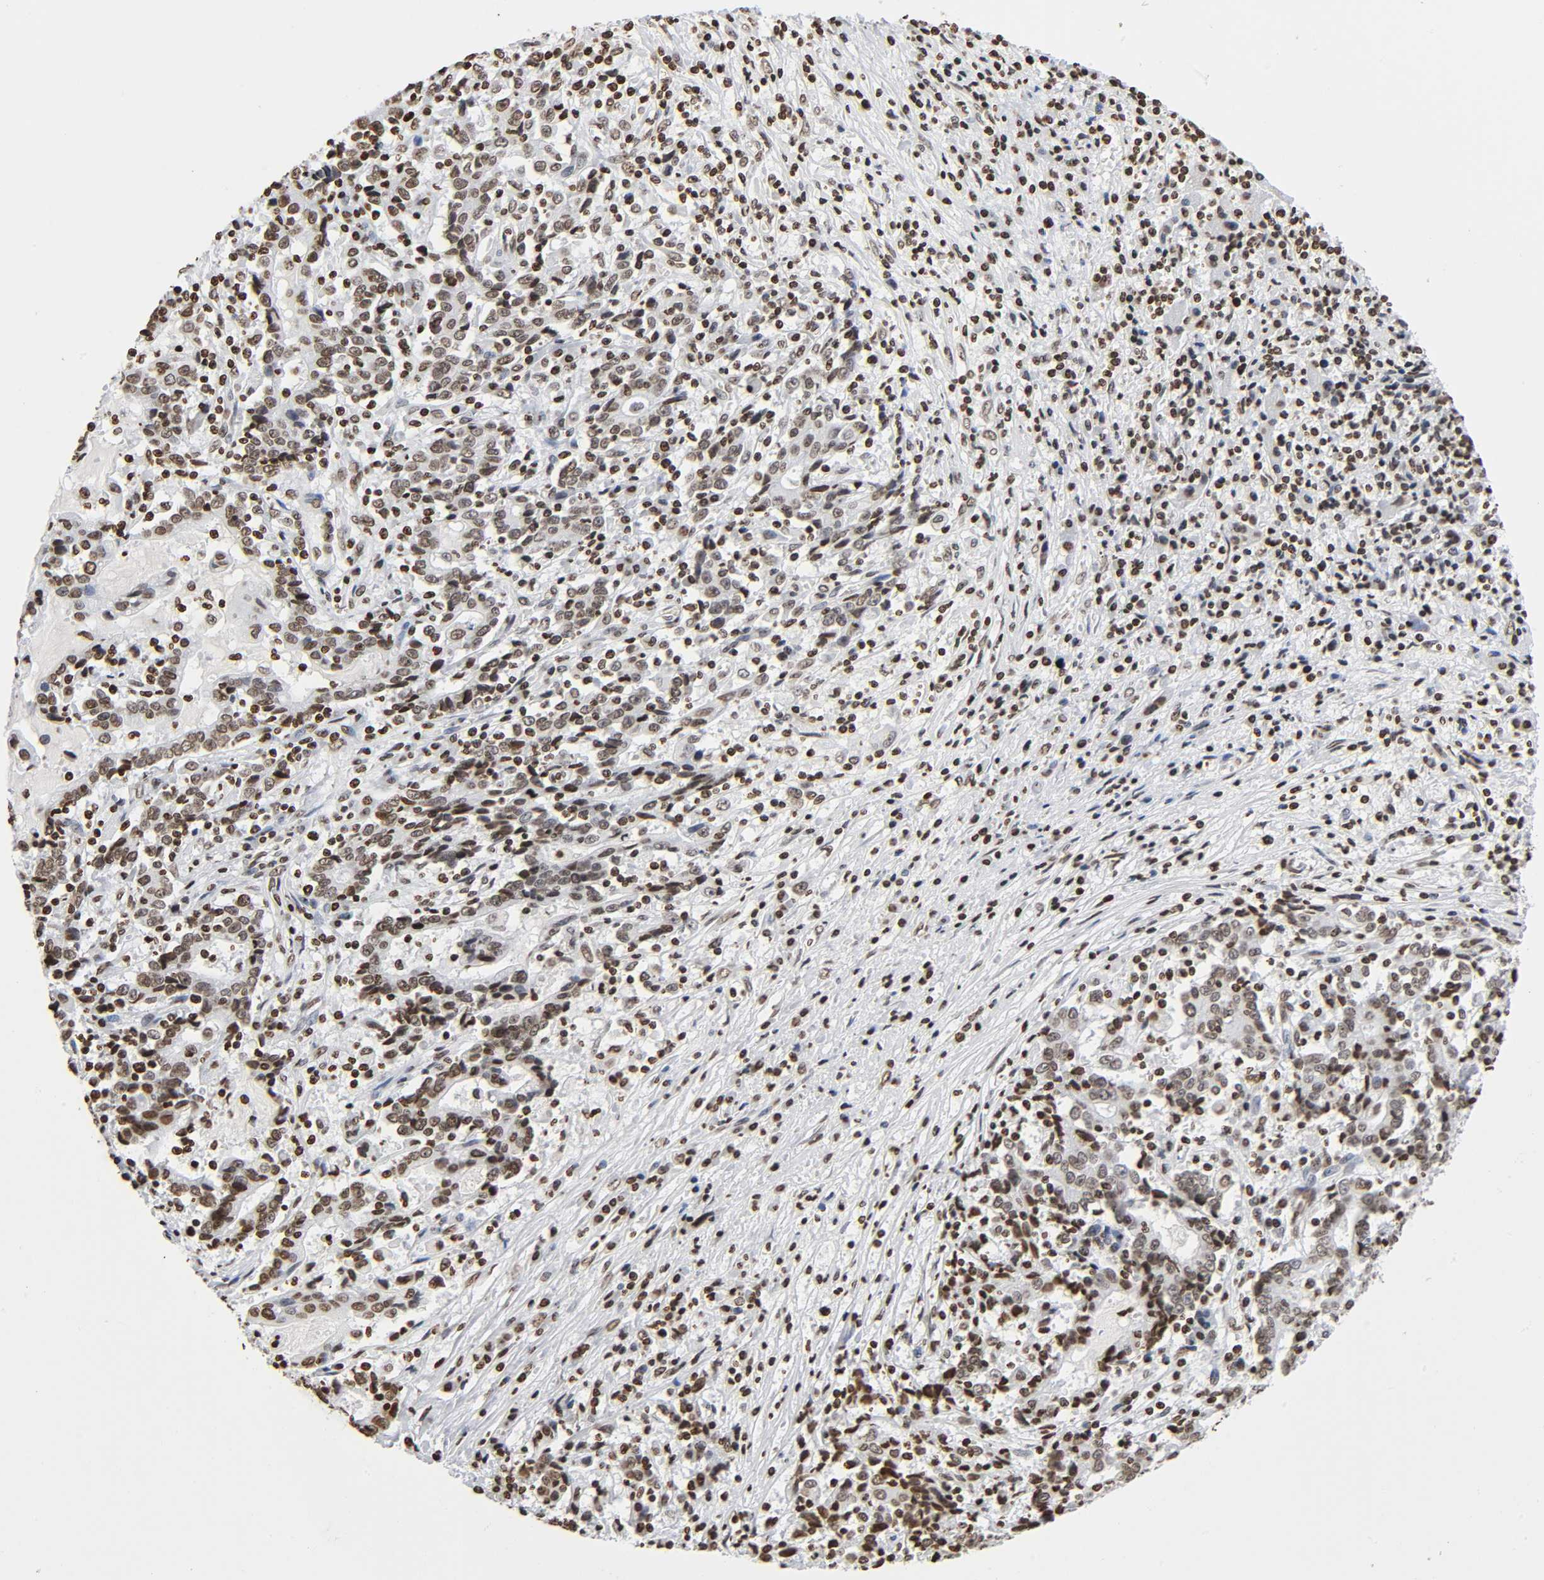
{"staining": {"intensity": "moderate", "quantity": ">75%", "location": "nuclear"}, "tissue": "liver cancer", "cell_type": "Tumor cells", "image_type": "cancer", "snomed": [{"axis": "morphology", "description": "Cholangiocarcinoma"}, {"axis": "topography", "description": "Liver"}], "caption": "Immunohistochemical staining of human liver cancer (cholangiocarcinoma) shows moderate nuclear protein positivity in about >75% of tumor cells.", "gene": "HOXA6", "patient": {"sex": "male", "age": 57}}